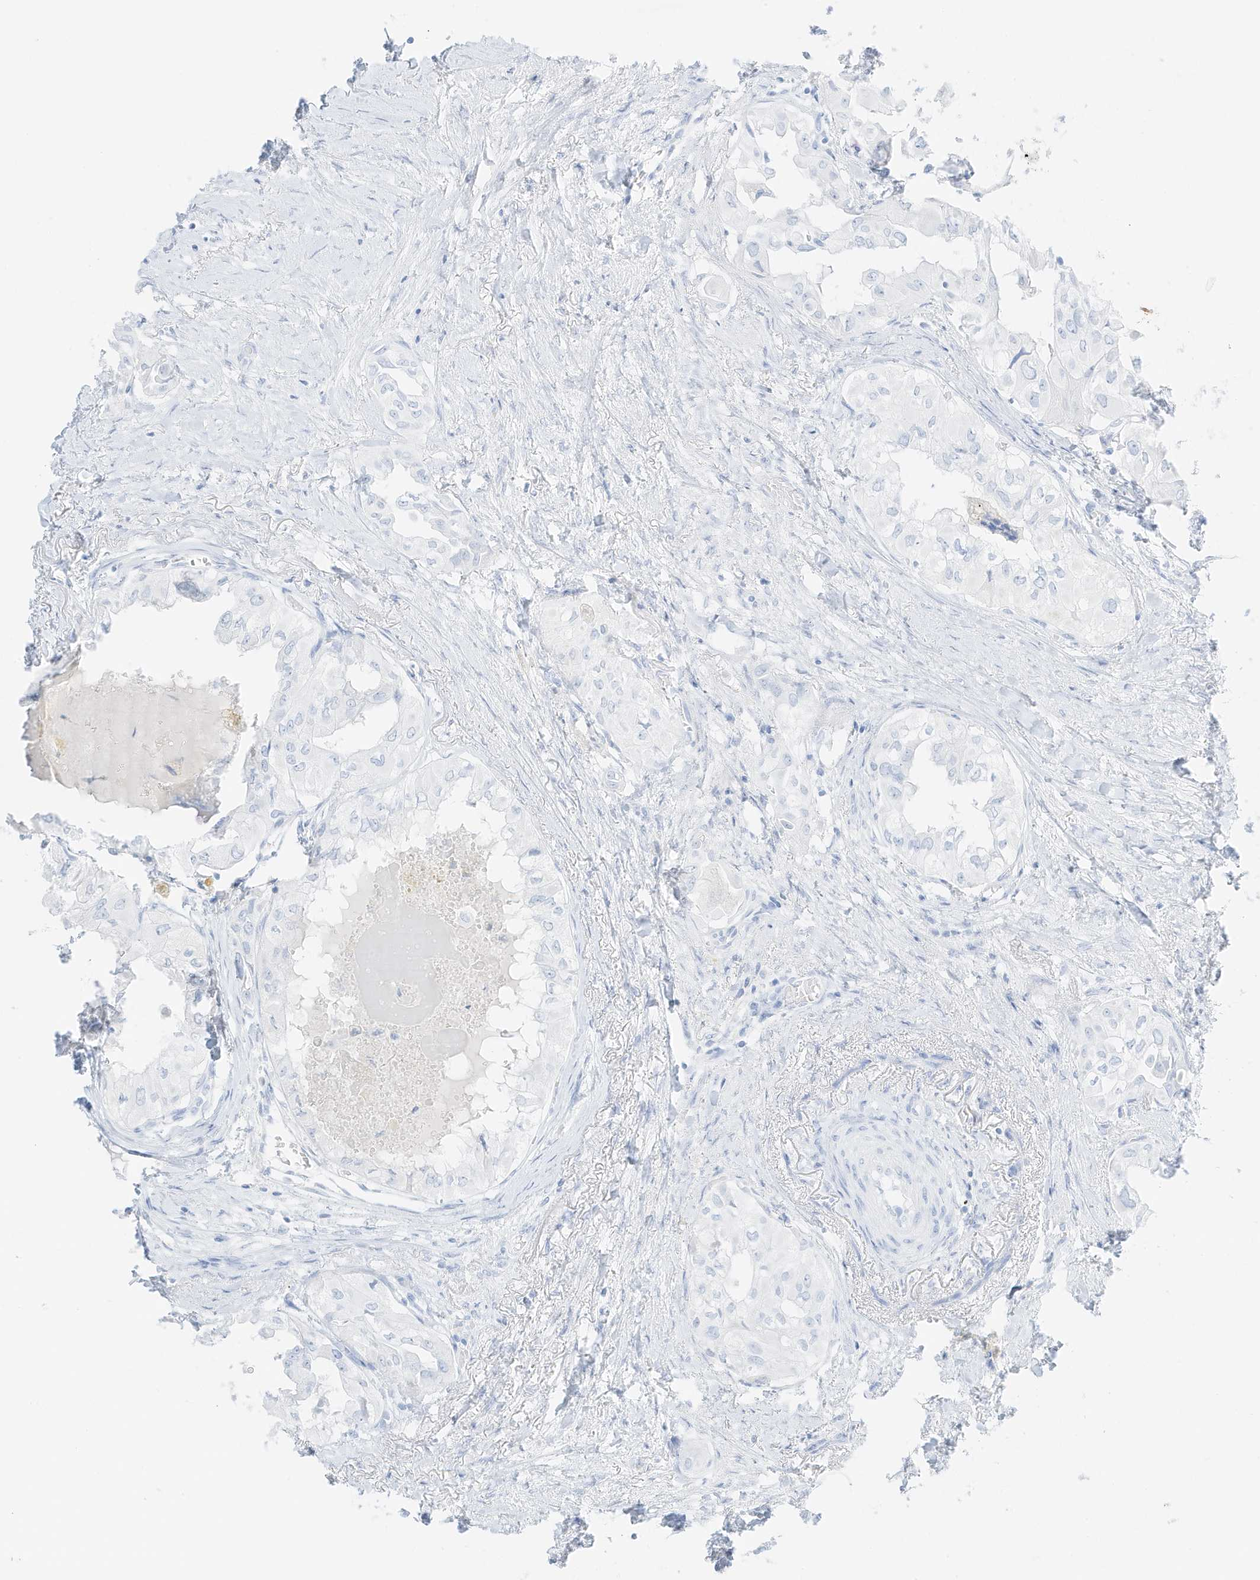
{"staining": {"intensity": "negative", "quantity": "none", "location": "none"}, "tissue": "thyroid cancer", "cell_type": "Tumor cells", "image_type": "cancer", "snomed": [{"axis": "morphology", "description": "Papillary adenocarcinoma, NOS"}, {"axis": "topography", "description": "Thyroid gland"}], "caption": "Human thyroid papillary adenocarcinoma stained for a protein using immunohistochemistry (IHC) exhibits no staining in tumor cells.", "gene": "SLC22A13", "patient": {"sex": "female", "age": 59}}